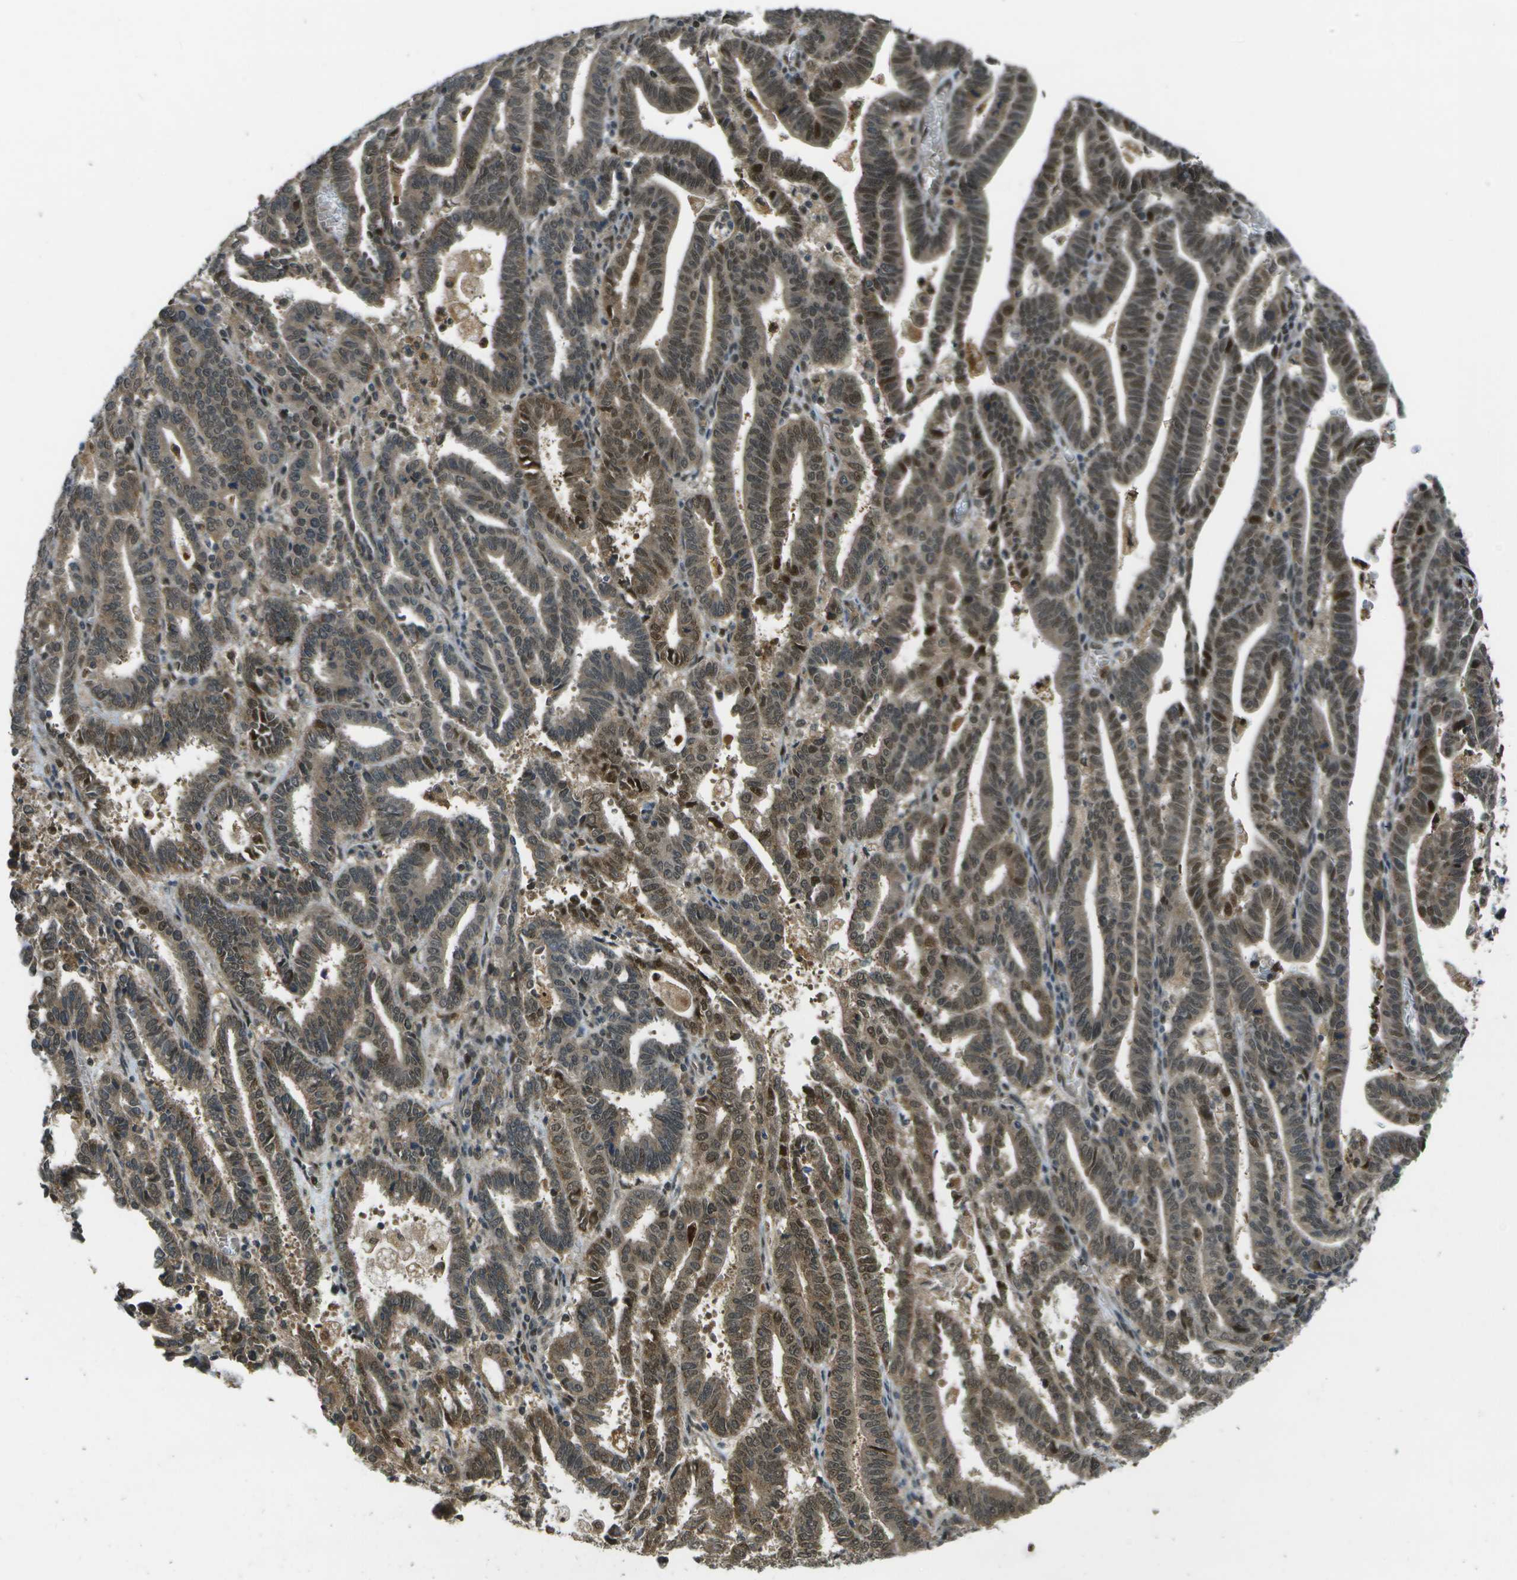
{"staining": {"intensity": "strong", "quantity": "25%-75%", "location": "cytoplasmic/membranous,nuclear"}, "tissue": "endometrial cancer", "cell_type": "Tumor cells", "image_type": "cancer", "snomed": [{"axis": "morphology", "description": "Adenocarcinoma, NOS"}, {"axis": "topography", "description": "Uterus"}], "caption": "DAB immunohistochemical staining of human adenocarcinoma (endometrial) demonstrates strong cytoplasmic/membranous and nuclear protein expression in about 25%-75% of tumor cells.", "gene": "GANC", "patient": {"sex": "female", "age": 83}}